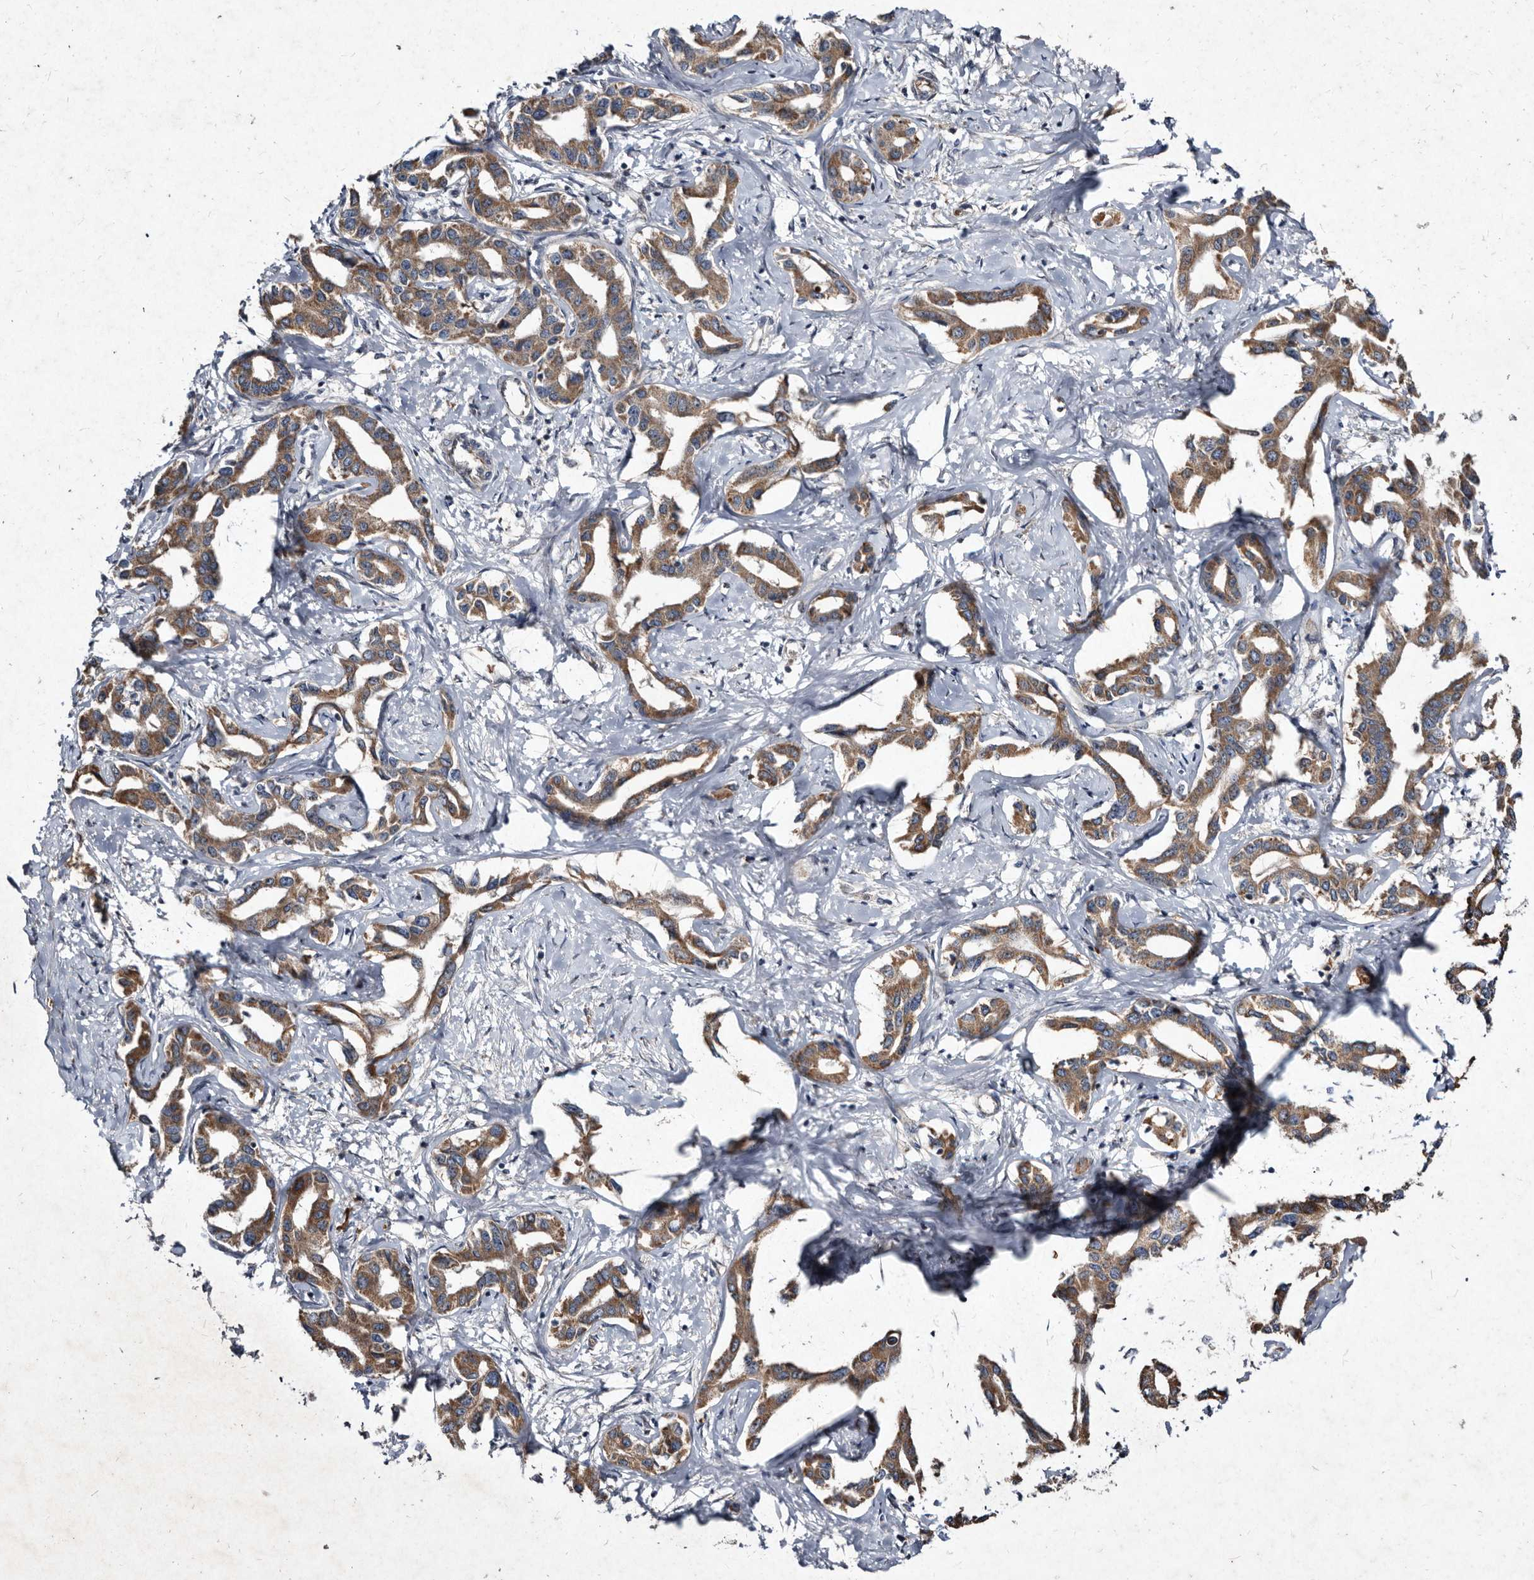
{"staining": {"intensity": "moderate", "quantity": ">75%", "location": "cytoplasmic/membranous"}, "tissue": "liver cancer", "cell_type": "Tumor cells", "image_type": "cancer", "snomed": [{"axis": "morphology", "description": "Cholangiocarcinoma"}, {"axis": "topography", "description": "Liver"}], "caption": "Liver cholangiocarcinoma stained for a protein (brown) demonstrates moderate cytoplasmic/membranous positive positivity in approximately >75% of tumor cells.", "gene": "YPEL3", "patient": {"sex": "male", "age": 59}}